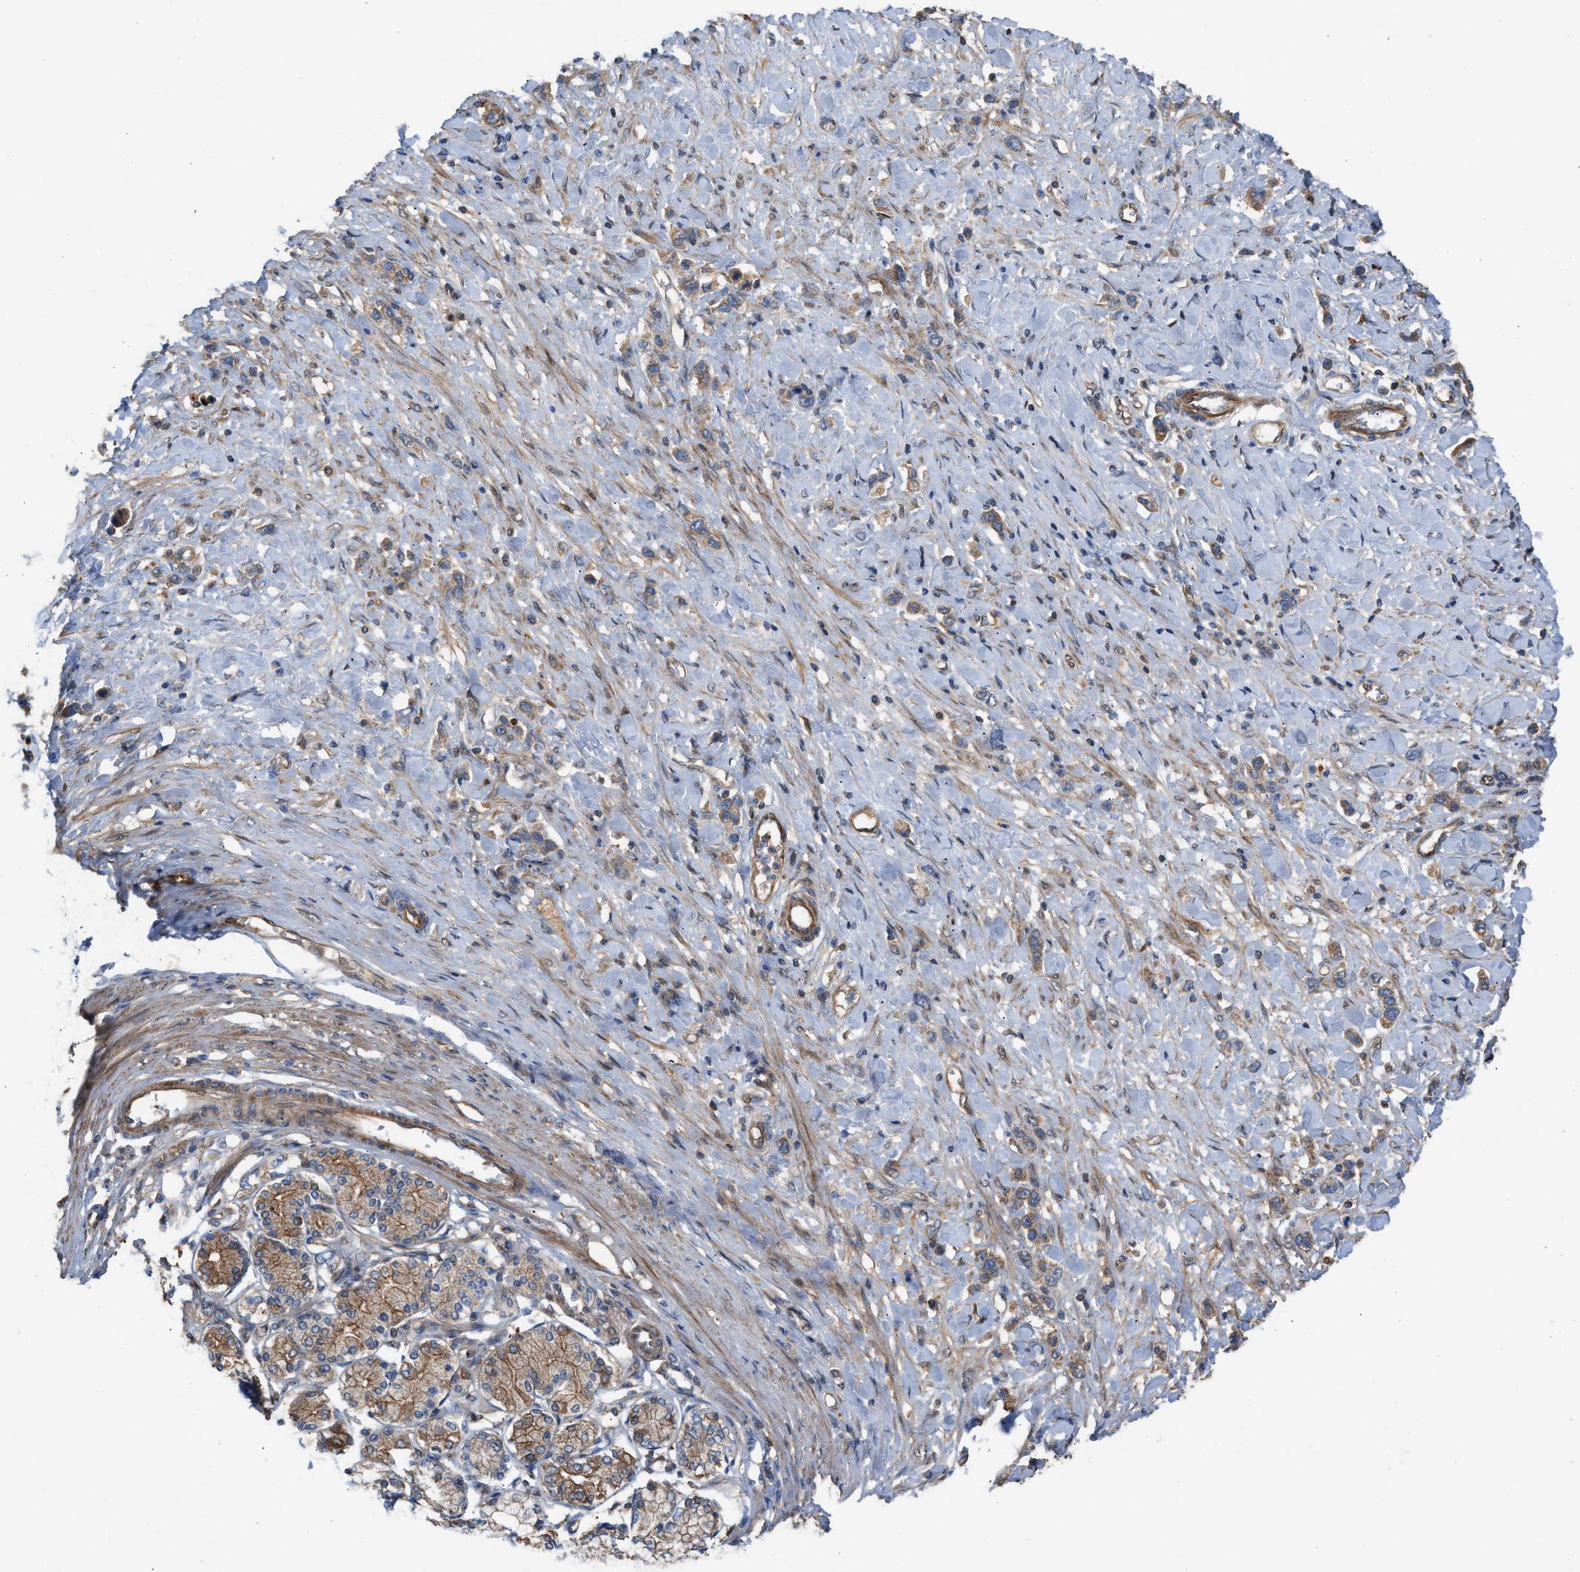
{"staining": {"intensity": "weak", "quantity": ">75%", "location": "cytoplasmic/membranous"}, "tissue": "stomach cancer", "cell_type": "Tumor cells", "image_type": "cancer", "snomed": [{"axis": "morphology", "description": "Adenocarcinoma, NOS"}, {"axis": "topography", "description": "Stomach"}], "caption": "Immunohistochemistry (IHC) (DAB (3,3'-diaminobenzidine)) staining of human stomach cancer reveals weak cytoplasmic/membranous protein positivity in approximately >75% of tumor cells.", "gene": "TPK1", "patient": {"sex": "female", "age": 65}}